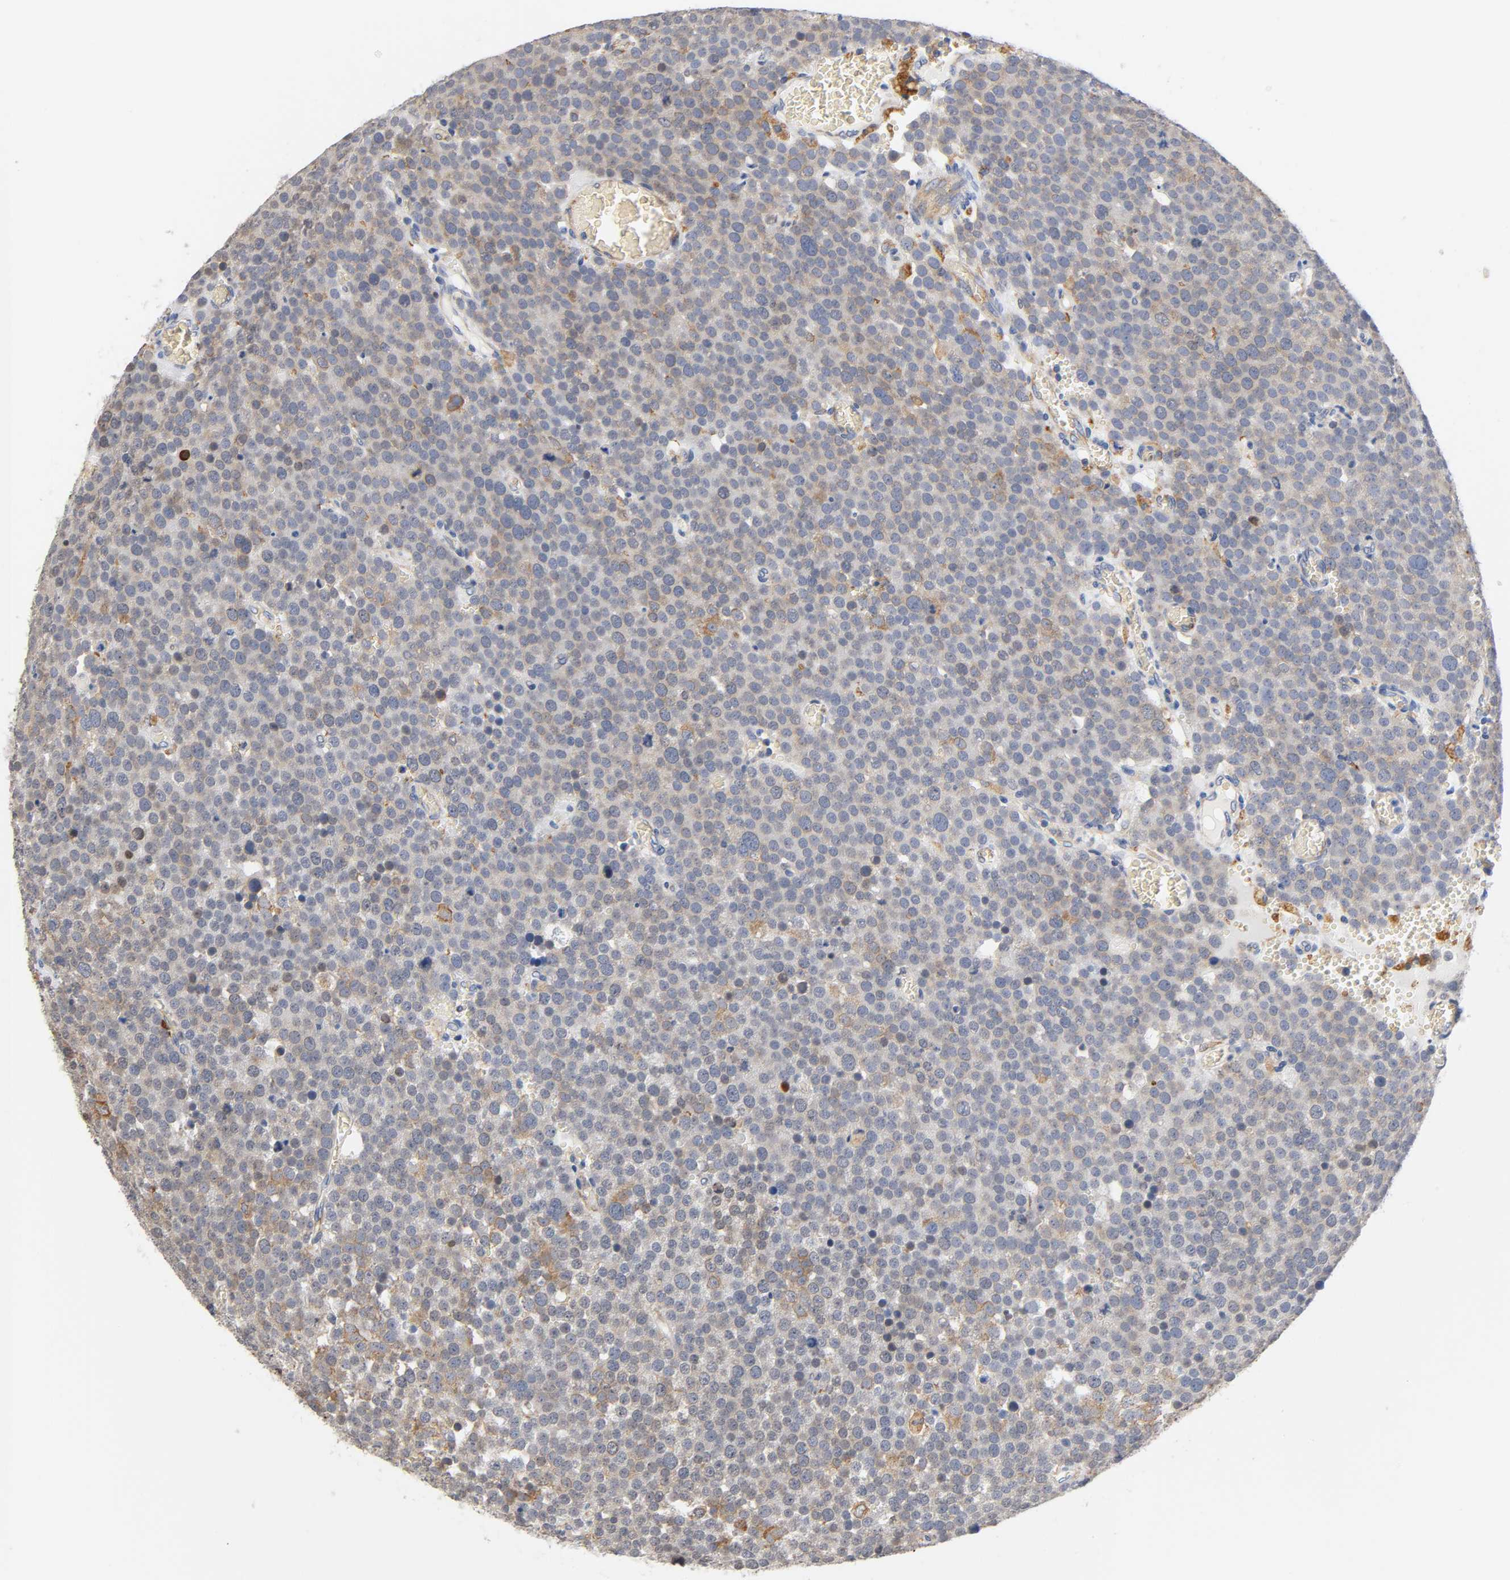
{"staining": {"intensity": "weak", "quantity": ">75%", "location": "cytoplasmic/membranous"}, "tissue": "testis cancer", "cell_type": "Tumor cells", "image_type": "cancer", "snomed": [{"axis": "morphology", "description": "Seminoma, NOS"}, {"axis": "topography", "description": "Testis"}], "caption": "Approximately >75% of tumor cells in human testis seminoma show weak cytoplasmic/membranous protein expression as visualized by brown immunohistochemical staining.", "gene": "UCKL1", "patient": {"sex": "male", "age": 71}}